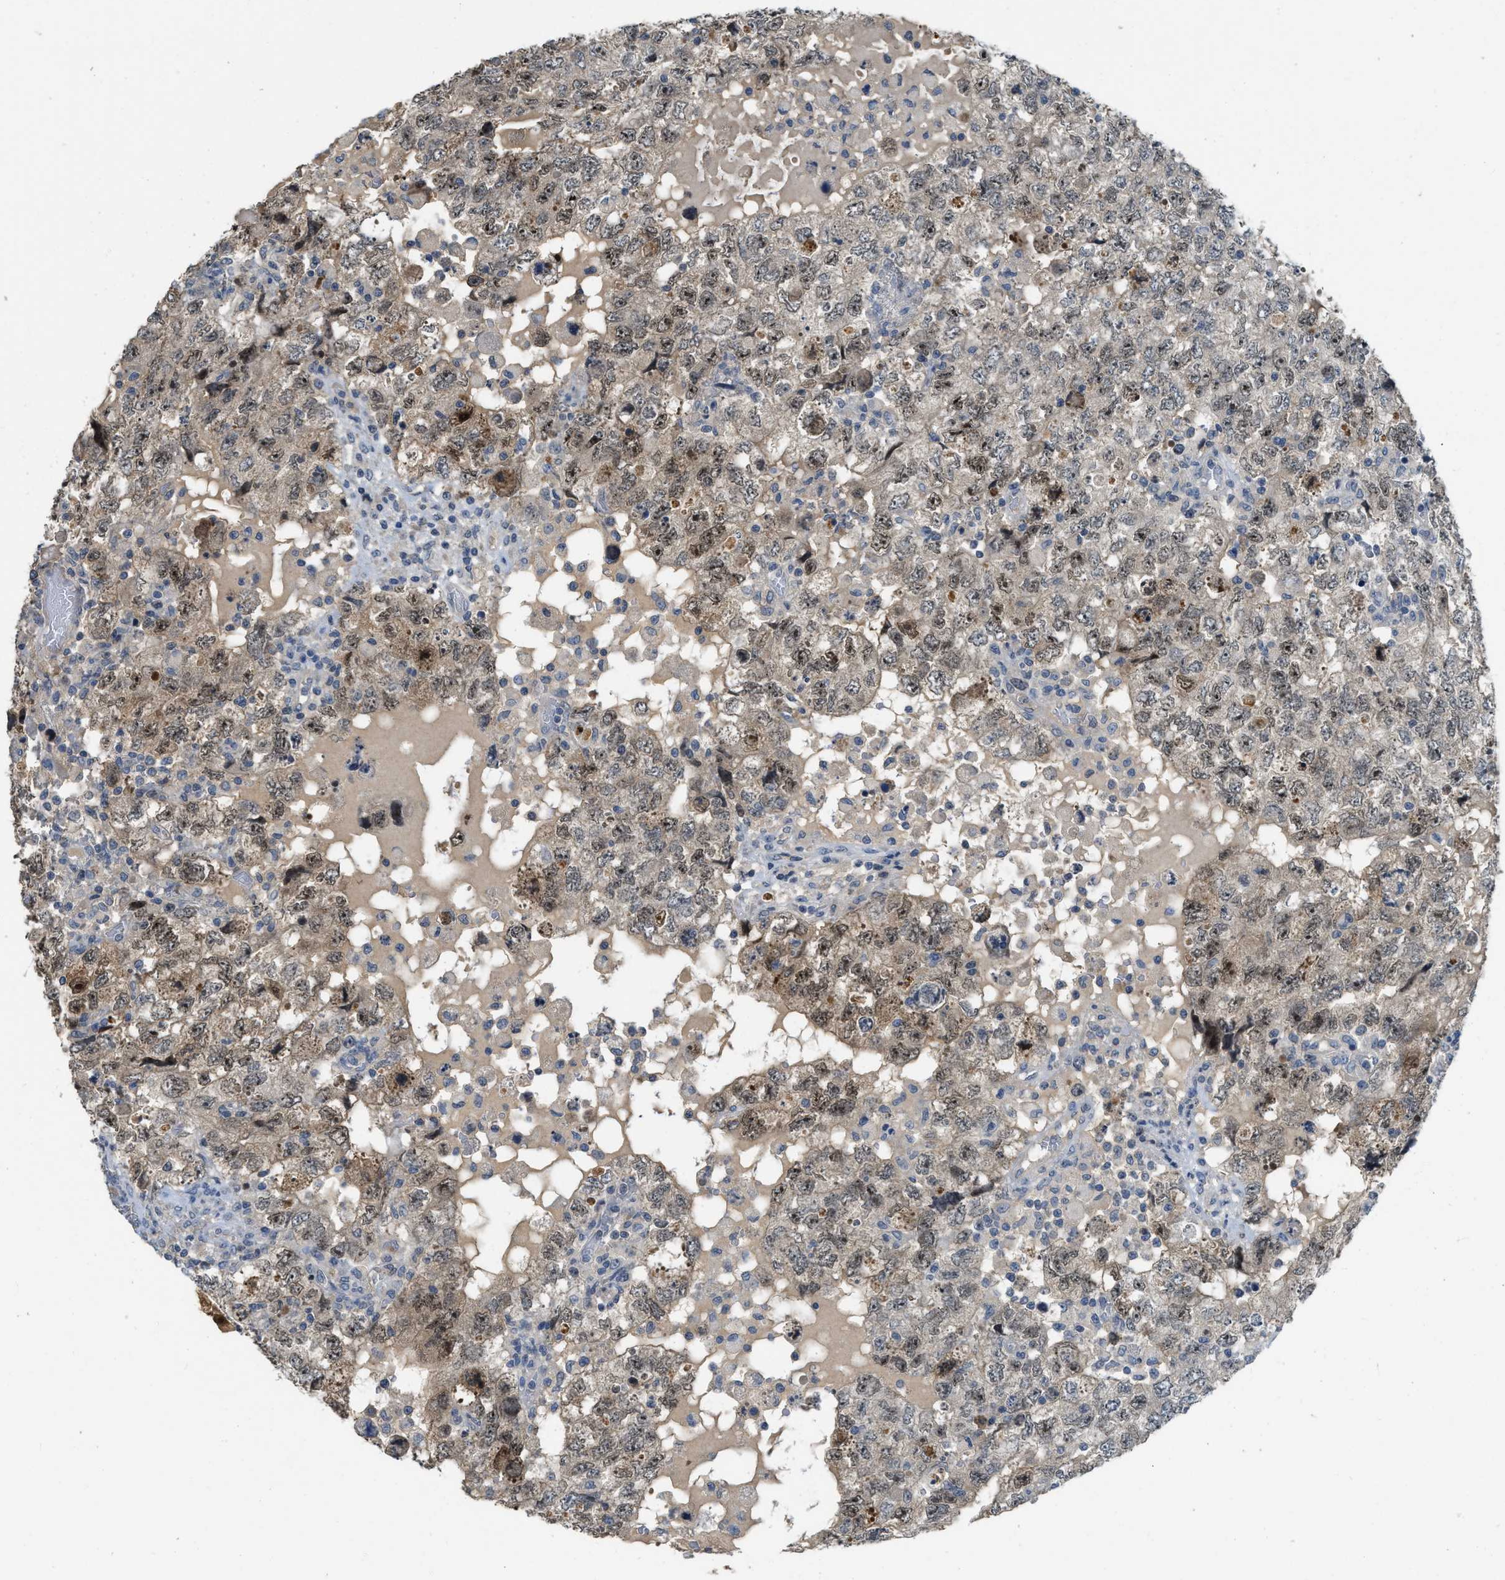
{"staining": {"intensity": "strong", "quantity": "25%-75%", "location": "cytoplasmic/membranous,nuclear"}, "tissue": "testis cancer", "cell_type": "Tumor cells", "image_type": "cancer", "snomed": [{"axis": "morphology", "description": "Seminoma, NOS"}, {"axis": "topography", "description": "Testis"}], "caption": "Brown immunohistochemical staining in testis cancer (seminoma) displays strong cytoplasmic/membranous and nuclear staining in approximately 25%-75% of tumor cells.", "gene": "MIS18A", "patient": {"sex": "male", "age": 22}}